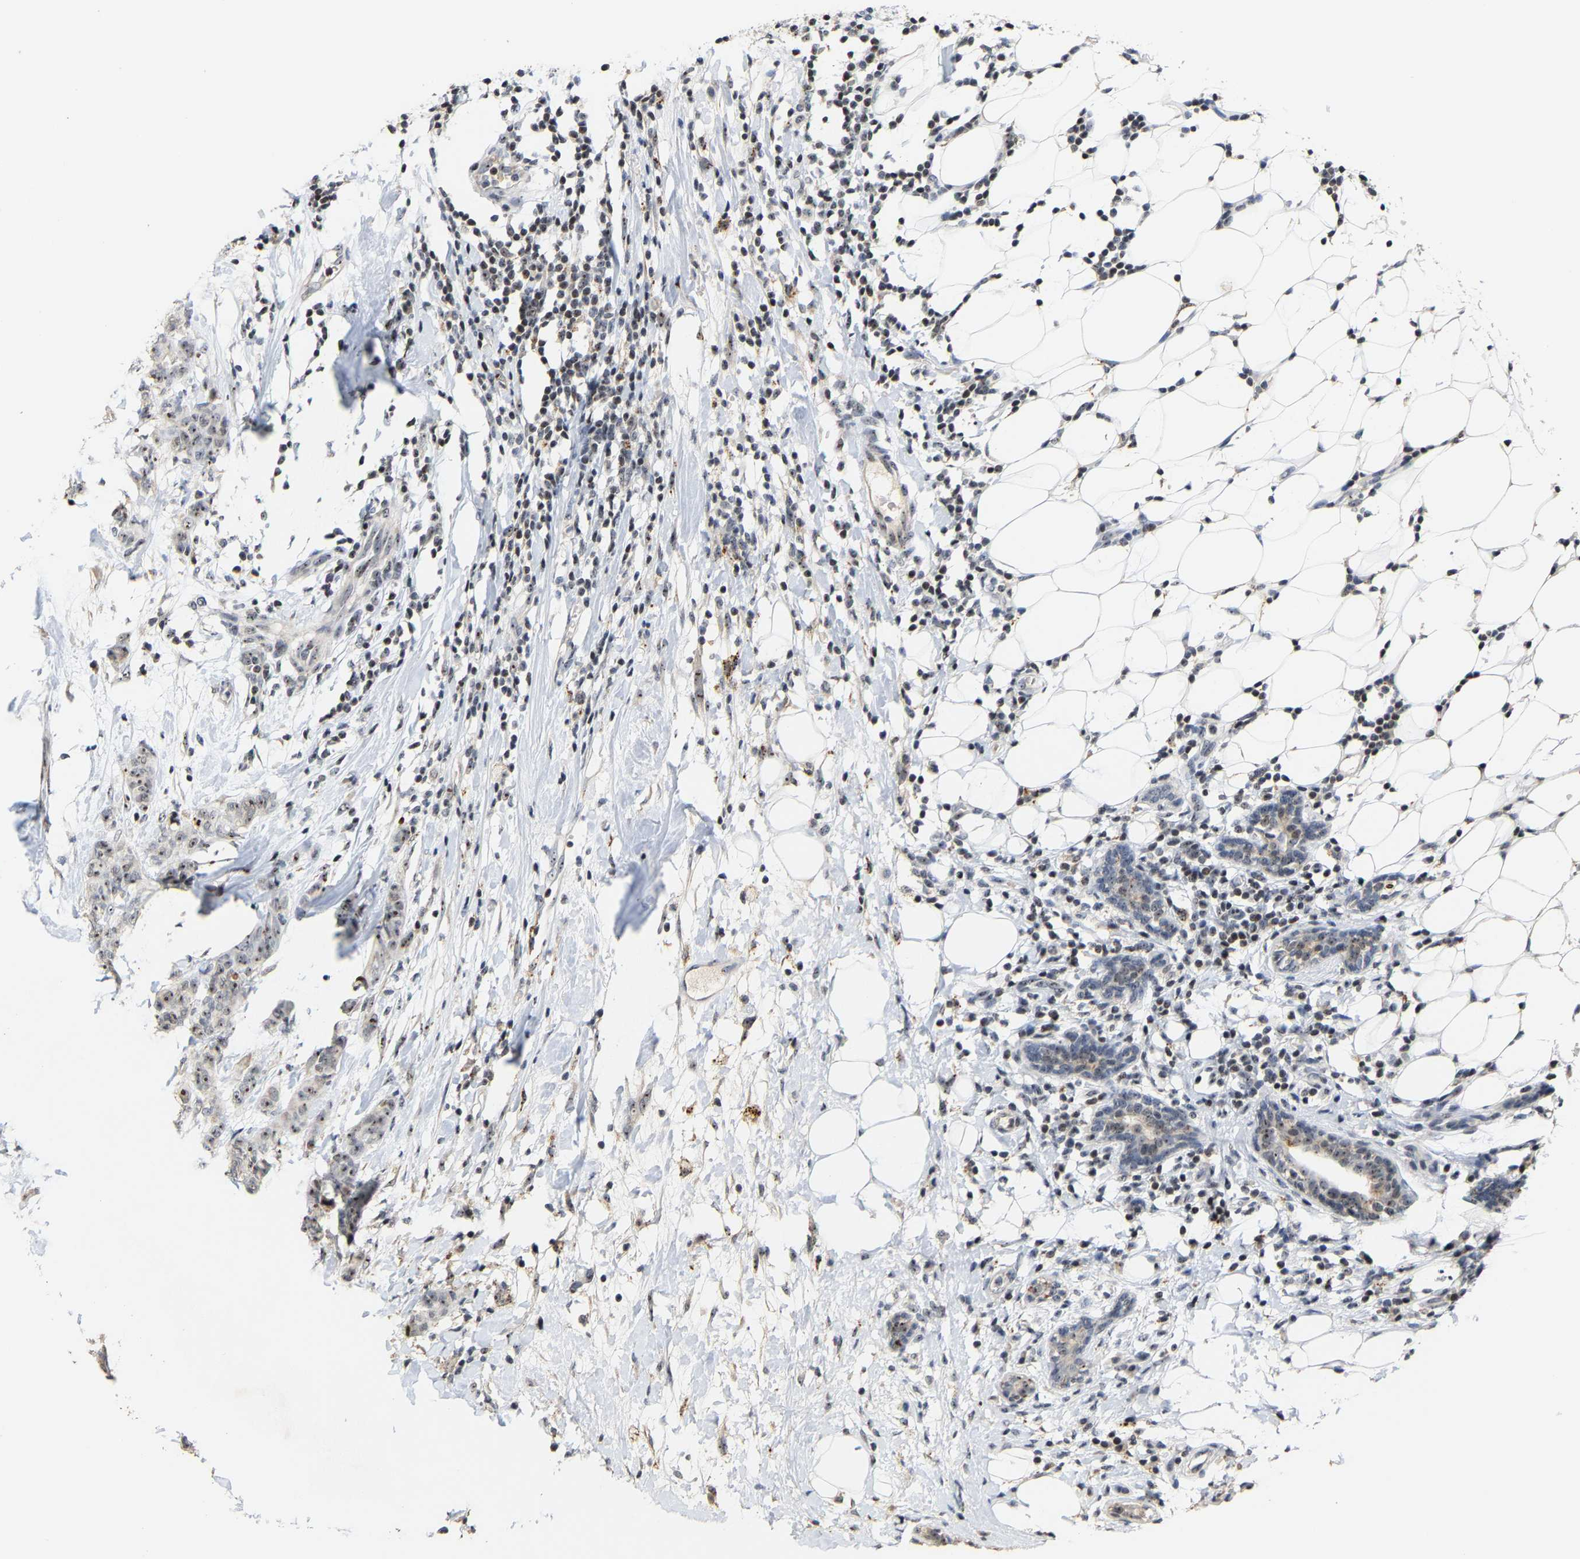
{"staining": {"intensity": "moderate", "quantity": ">75%", "location": "nuclear"}, "tissue": "breast cancer", "cell_type": "Tumor cells", "image_type": "cancer", "snomed": [{"axis": "morphology", "description": "Normal tissue, NOS"}, {"axis": "morphology", "description": "Duct carcinoma"}, {"axis": "topography", "description": "Breast"}], "caption": "Breast cancer stained with a protein marker shows moderate staining in tumor cells.", "gene": "NOP58", "patient": {"sex": "female", "age": 40}}